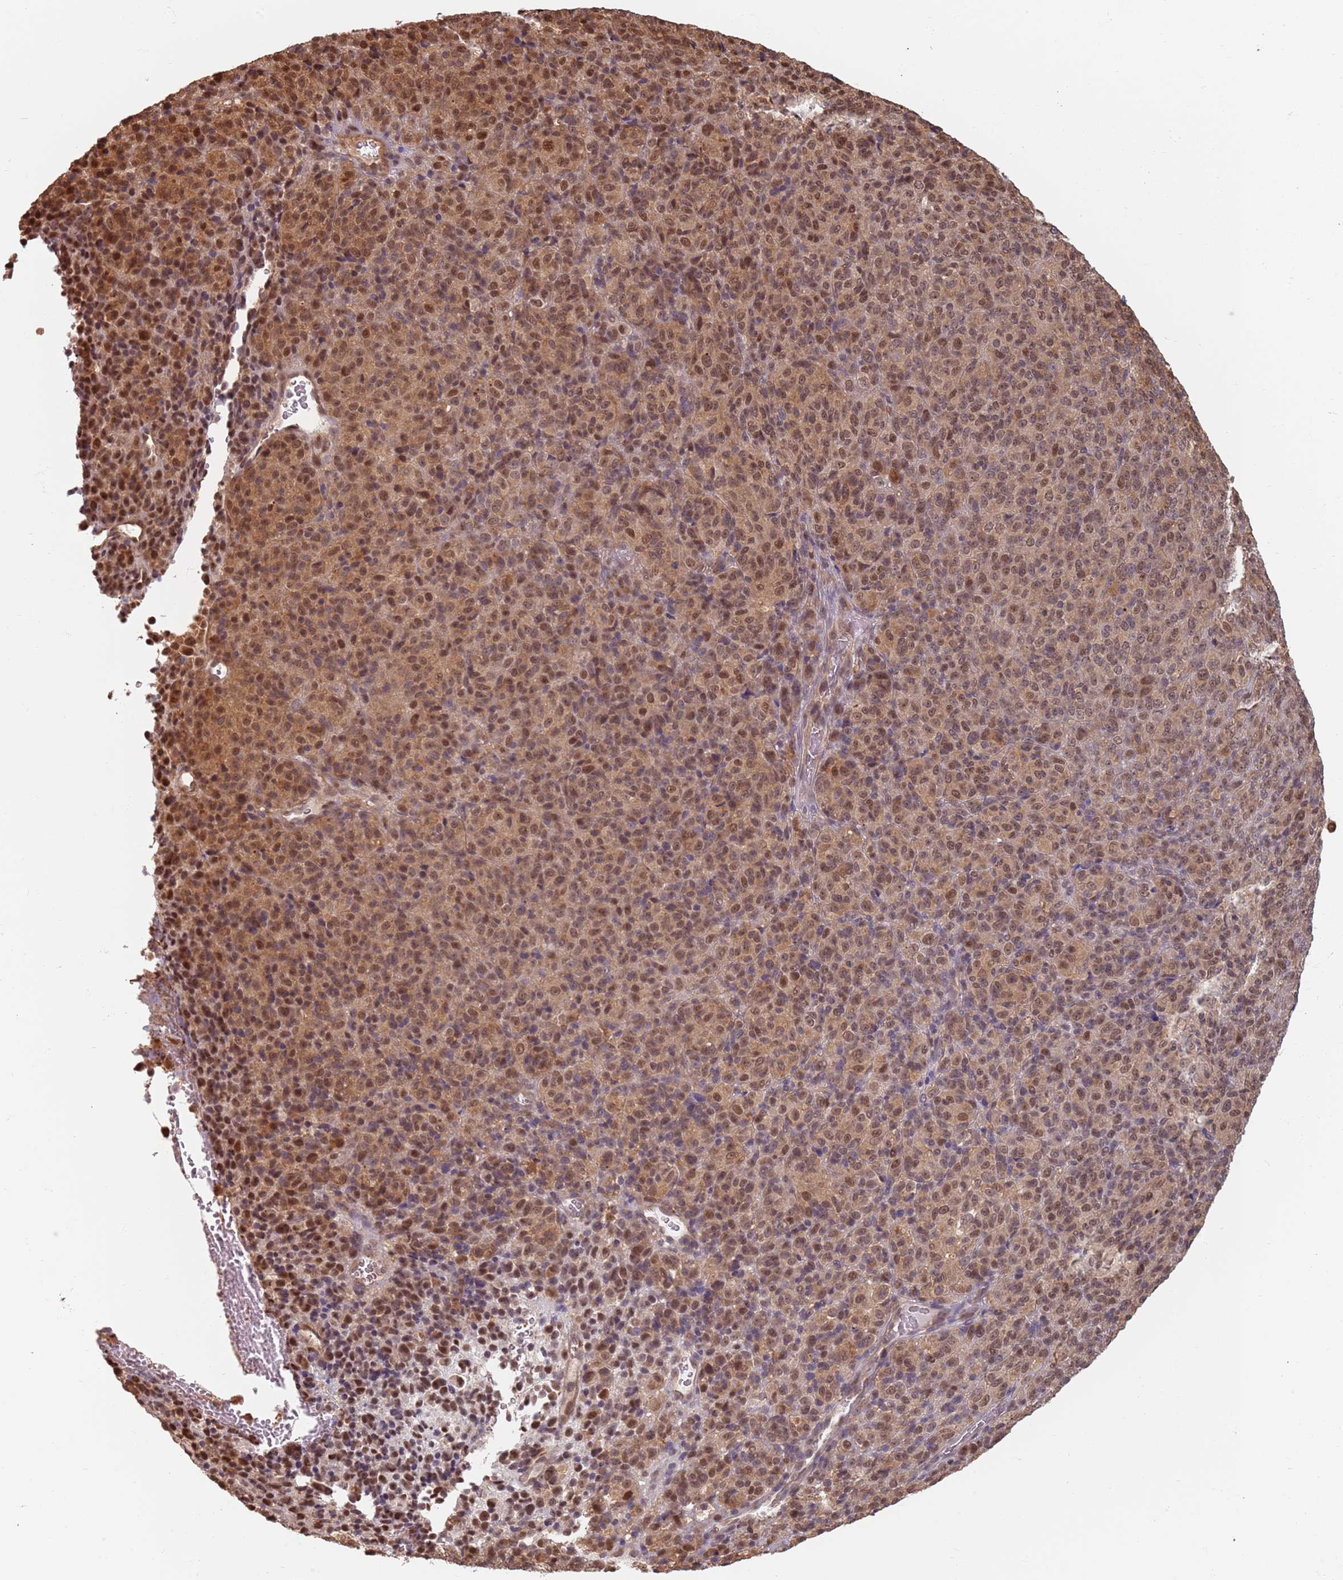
{"staining": {"intensity": "moderate", "quantity": ">75%", "location": "cytoplasmic/membranous,nuclear"}, "tissue": "melanoma", "cell_type": "Tumor cells", "image_type": "cancer", "snomed": [{"axis": "morphology", "description": "Malignant melanoma, Metastatic site"}, {"axis": "topography", "description": "Brain"}], "caption": "This photomicrograph shows immunohistochemistry staining of melanoma, with medium moderate cytoplasmic/membranous and nuclear expression in approximately >75% of tumor cells.", "gene": "PLSCR5", "patient": {"sex": "female", "age": 56}}